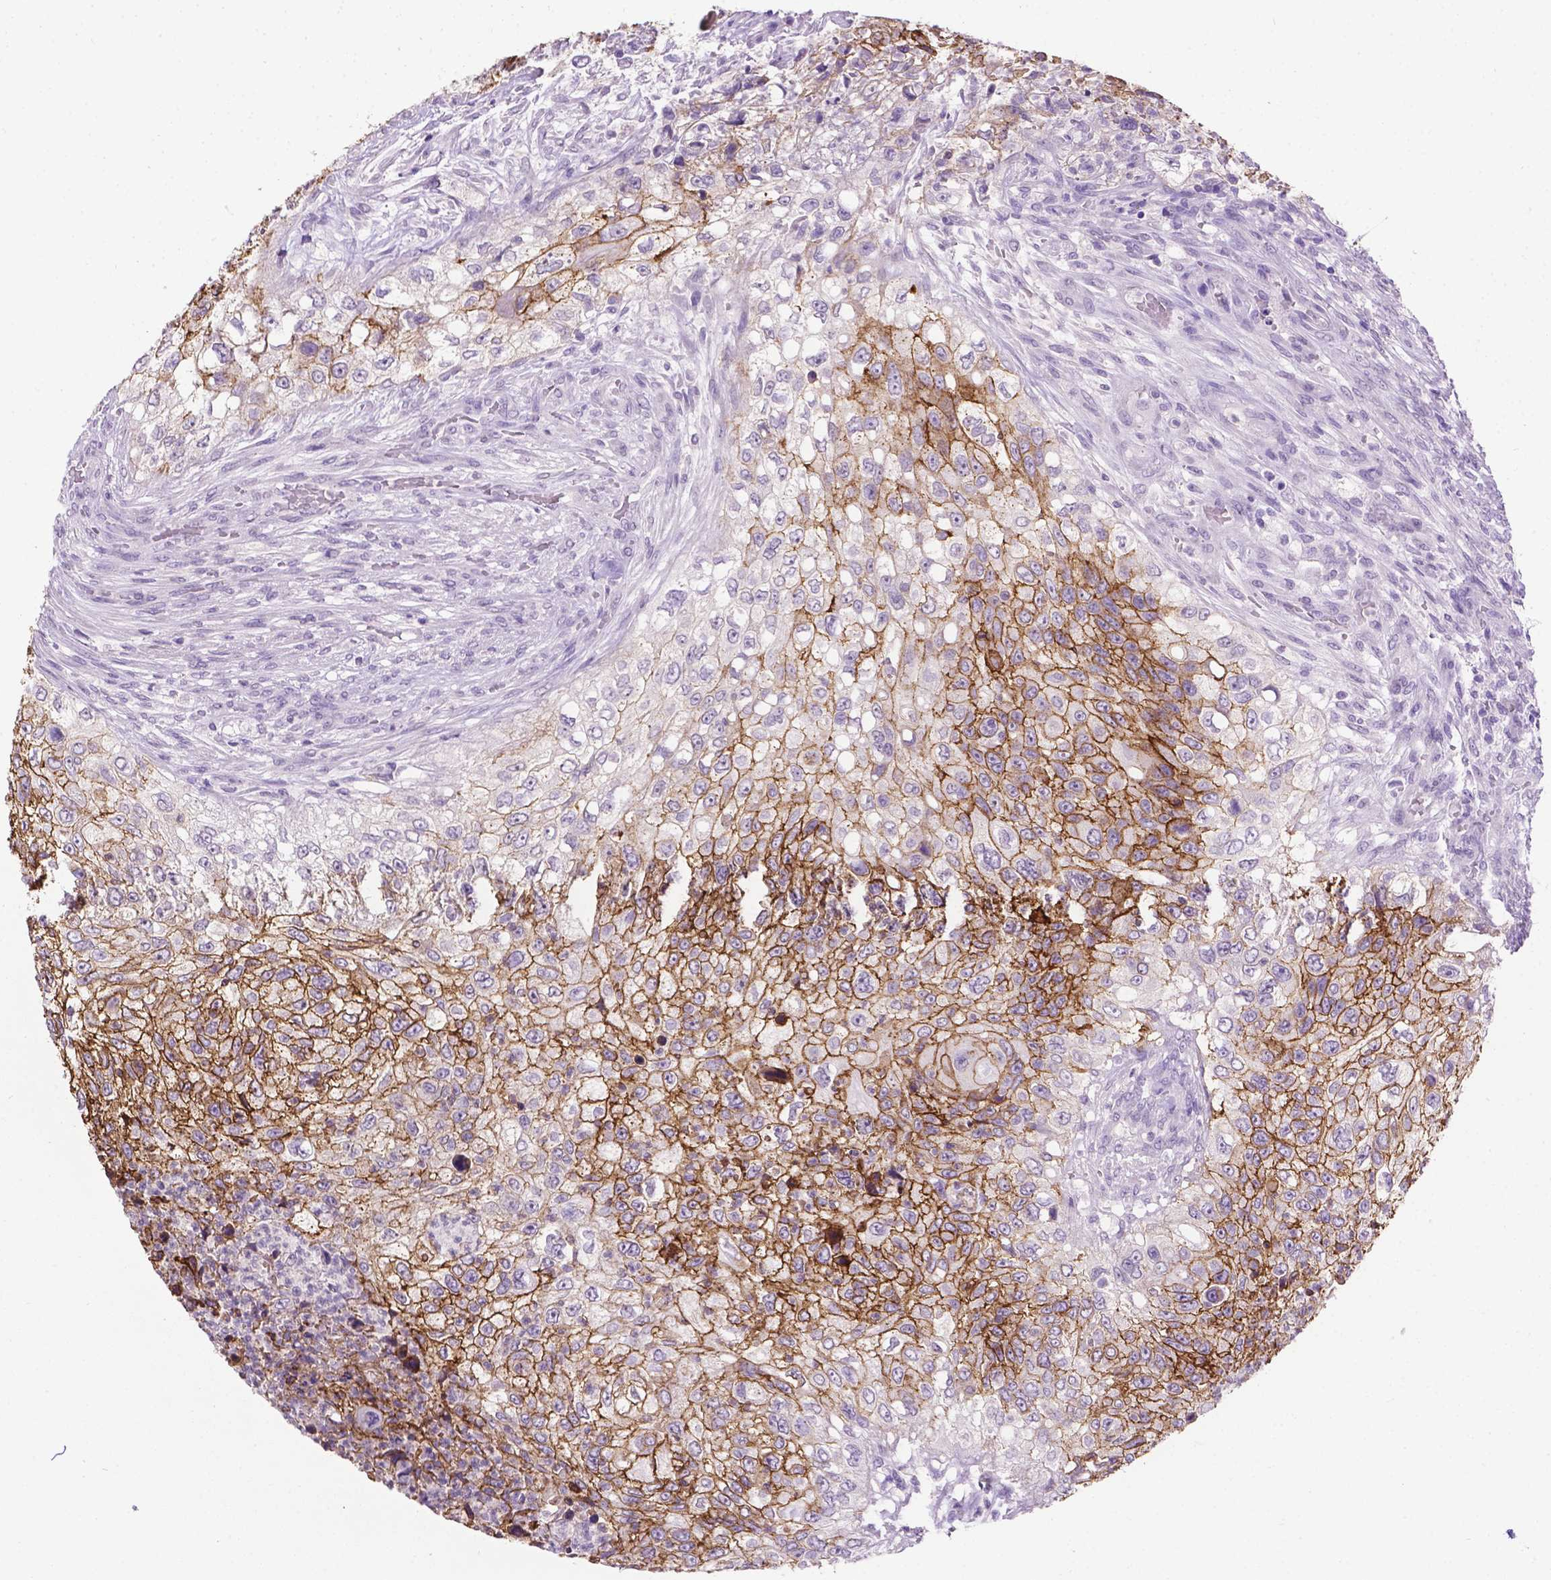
{"staining": {"intensity": "strong", "quantity": "25%-75%", "location": "cytoplasmic/membranous"}, "tissue": "urothelial cancer", "cell_type": "Tumor cells", "image_type": "cancer", "snomed": [{"axis": "morphology", "description": "Urothelial carcinoma, High grade"}, {"axis": "topography", "description": "Urinary bladder"}], "caption": "IHC staining of urothelial carcinoma (high-grade), which shows high levels of strong cytoplasmic/membranous staining in approximately 25%-75% of tumor cells indicating strong cytoplasmic/membranous protein staining. The staining was performed using DAB (brown) for protein detection and nuclei were counterstained in hematoxylin (blue).", "gene": "TACSTD2", "patient": {"sex": "female", "age": 60}}